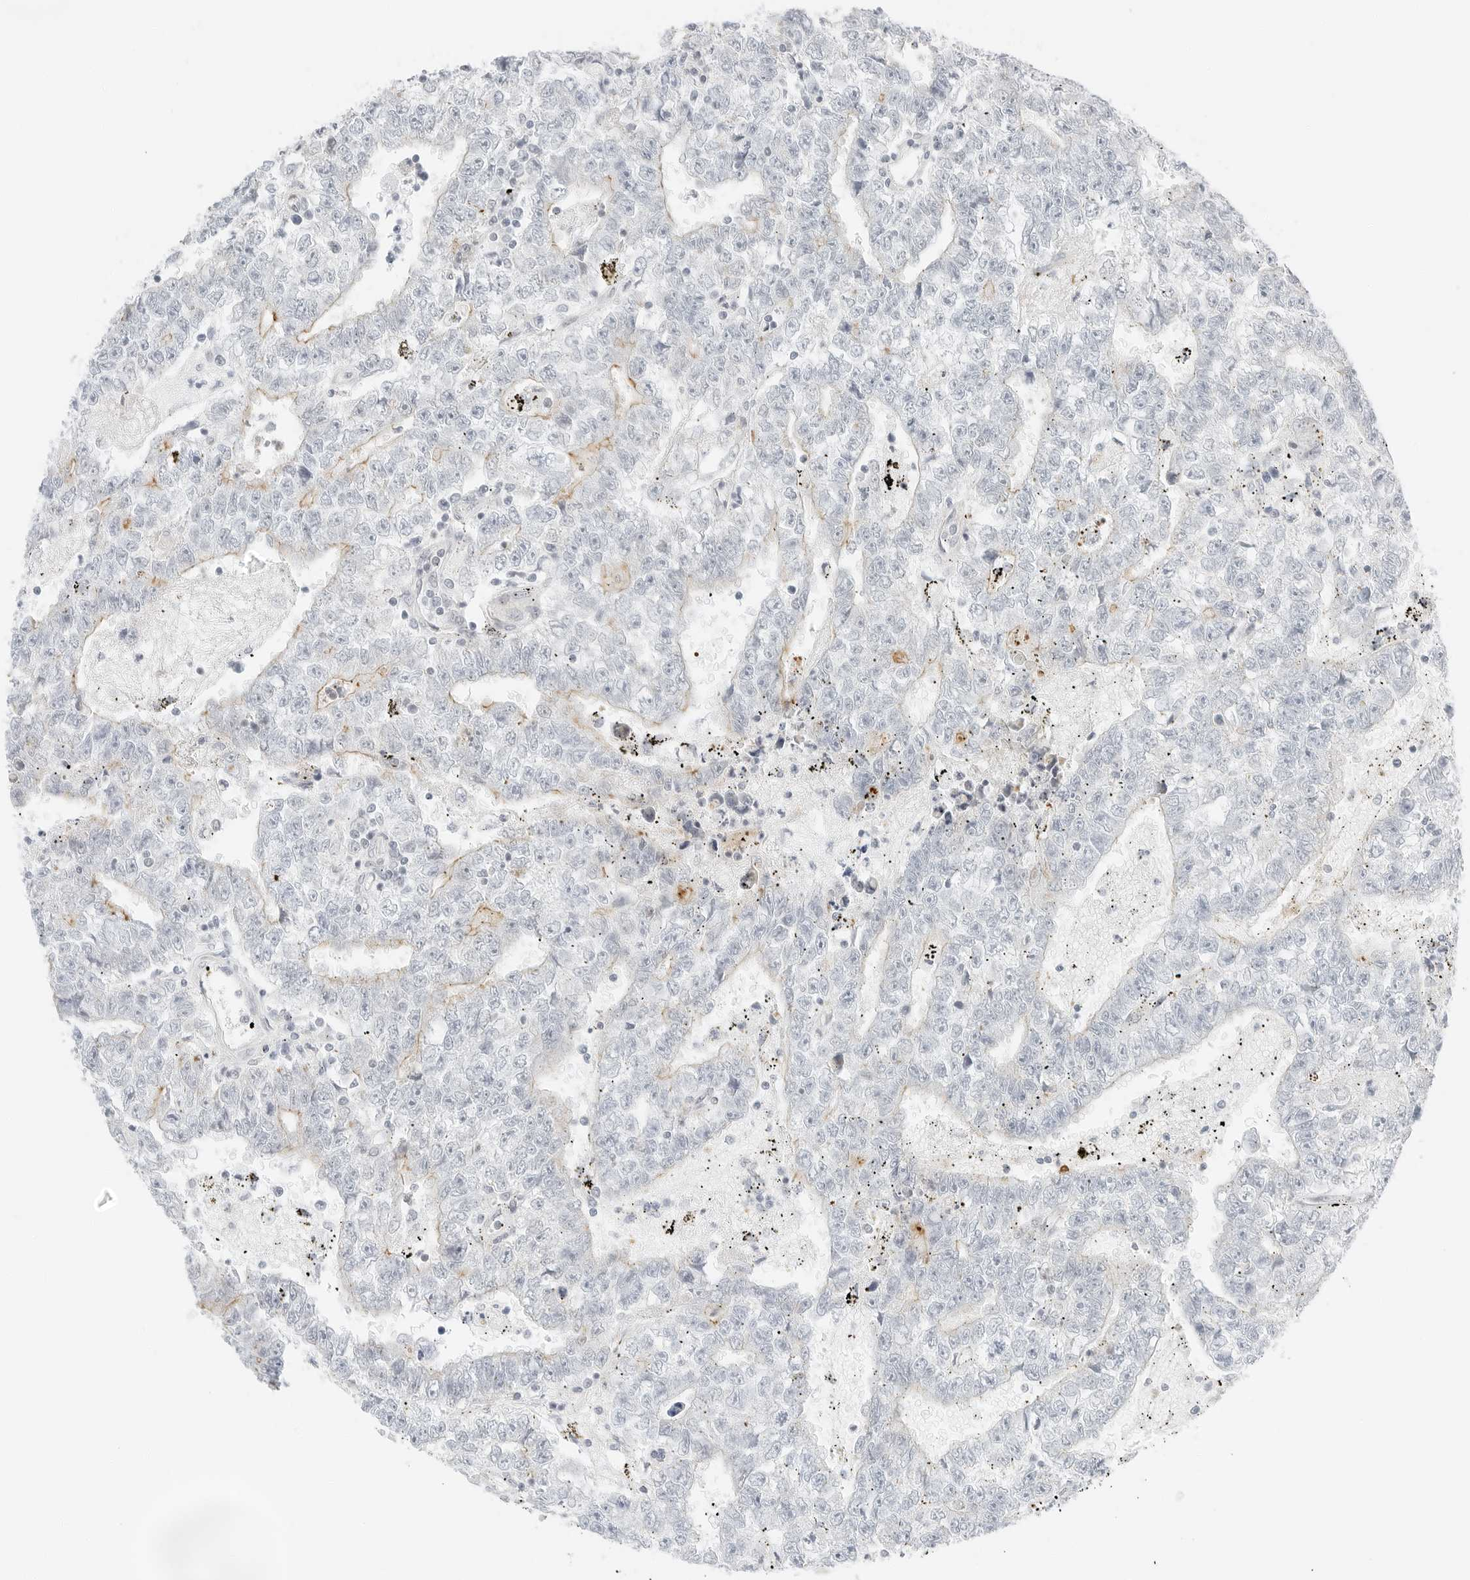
{"staining": {"intensity": "moderate", "quantity": "25%-75%", "location": "cytoplasmic/membranous"}, "tissue": "testis cancer", "cell_type": "Tumor cells", "image_type": "cancer", "snomed": [{"axis": "morphology", "description": "Carcinoma, Embryonal, NOS"}, {"axis": "topography", "description": "Testis"}], "caption": "Tumor cells show moderate cytoplasmic/membranous staining in about 25%-75% of cells in testis embryonal carcinoma.", "gene": "IQCC", "patient": {"sex": "male", "age": 25}}